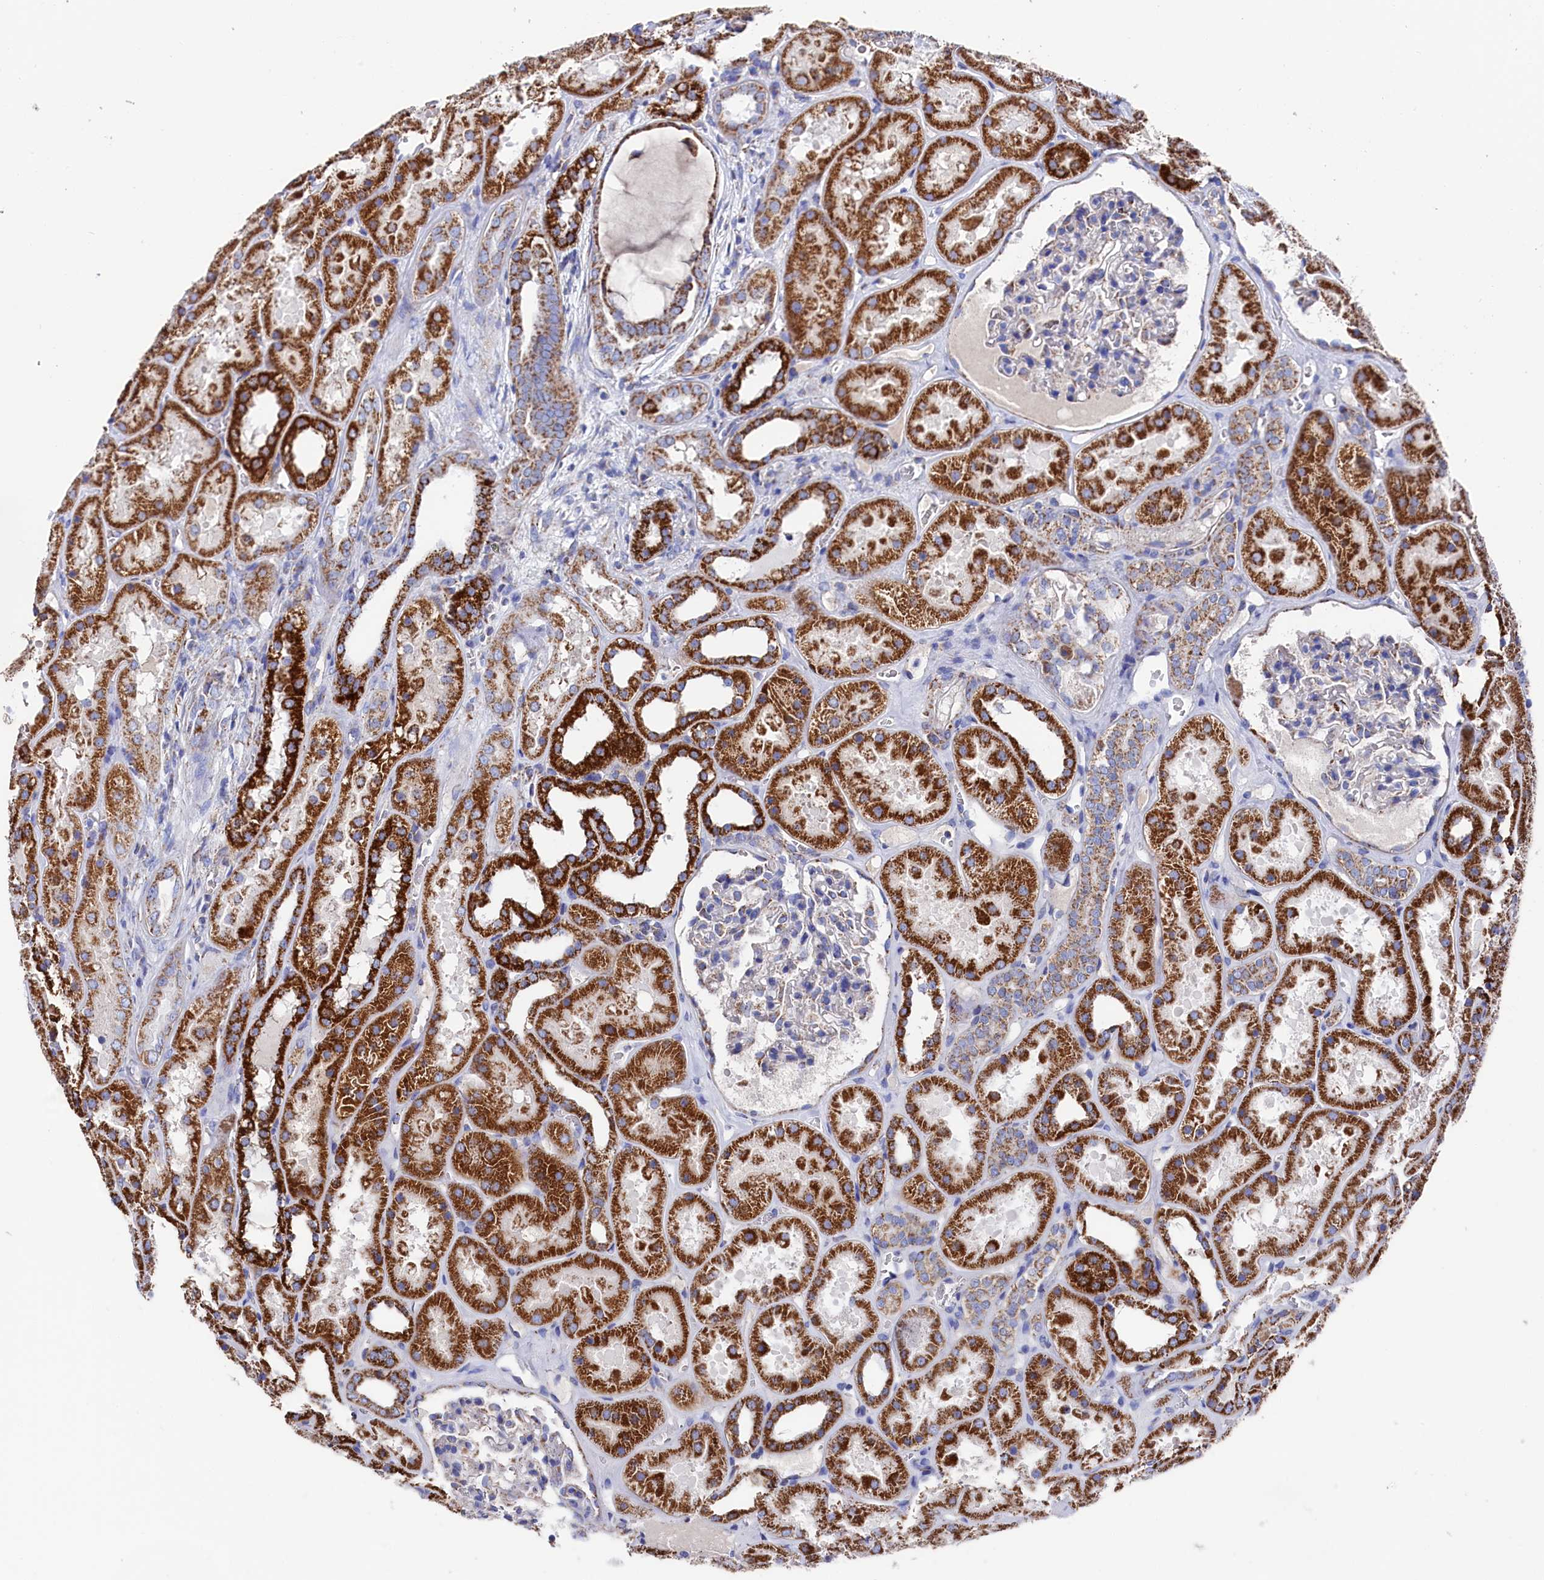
{"staining": {"intensity": "weak", "quantity": "<25%", "location": "cytoplasmic/membranous"}, "tissue": "kidney", "cell_type": "Cells in glomeruli", "image_type": "normal", "snomed": [{"axis": "morphology", "description": "Normal tissue, NOS"}, {"axis": "topography", "description": "Kidney"}], "caption": "Immunohistochemistry (IHC) of benign kidney reveals no expression in cells in glomeruli.", "gene": "MMAB", "patient": {"sex": "female", "age": 41}}